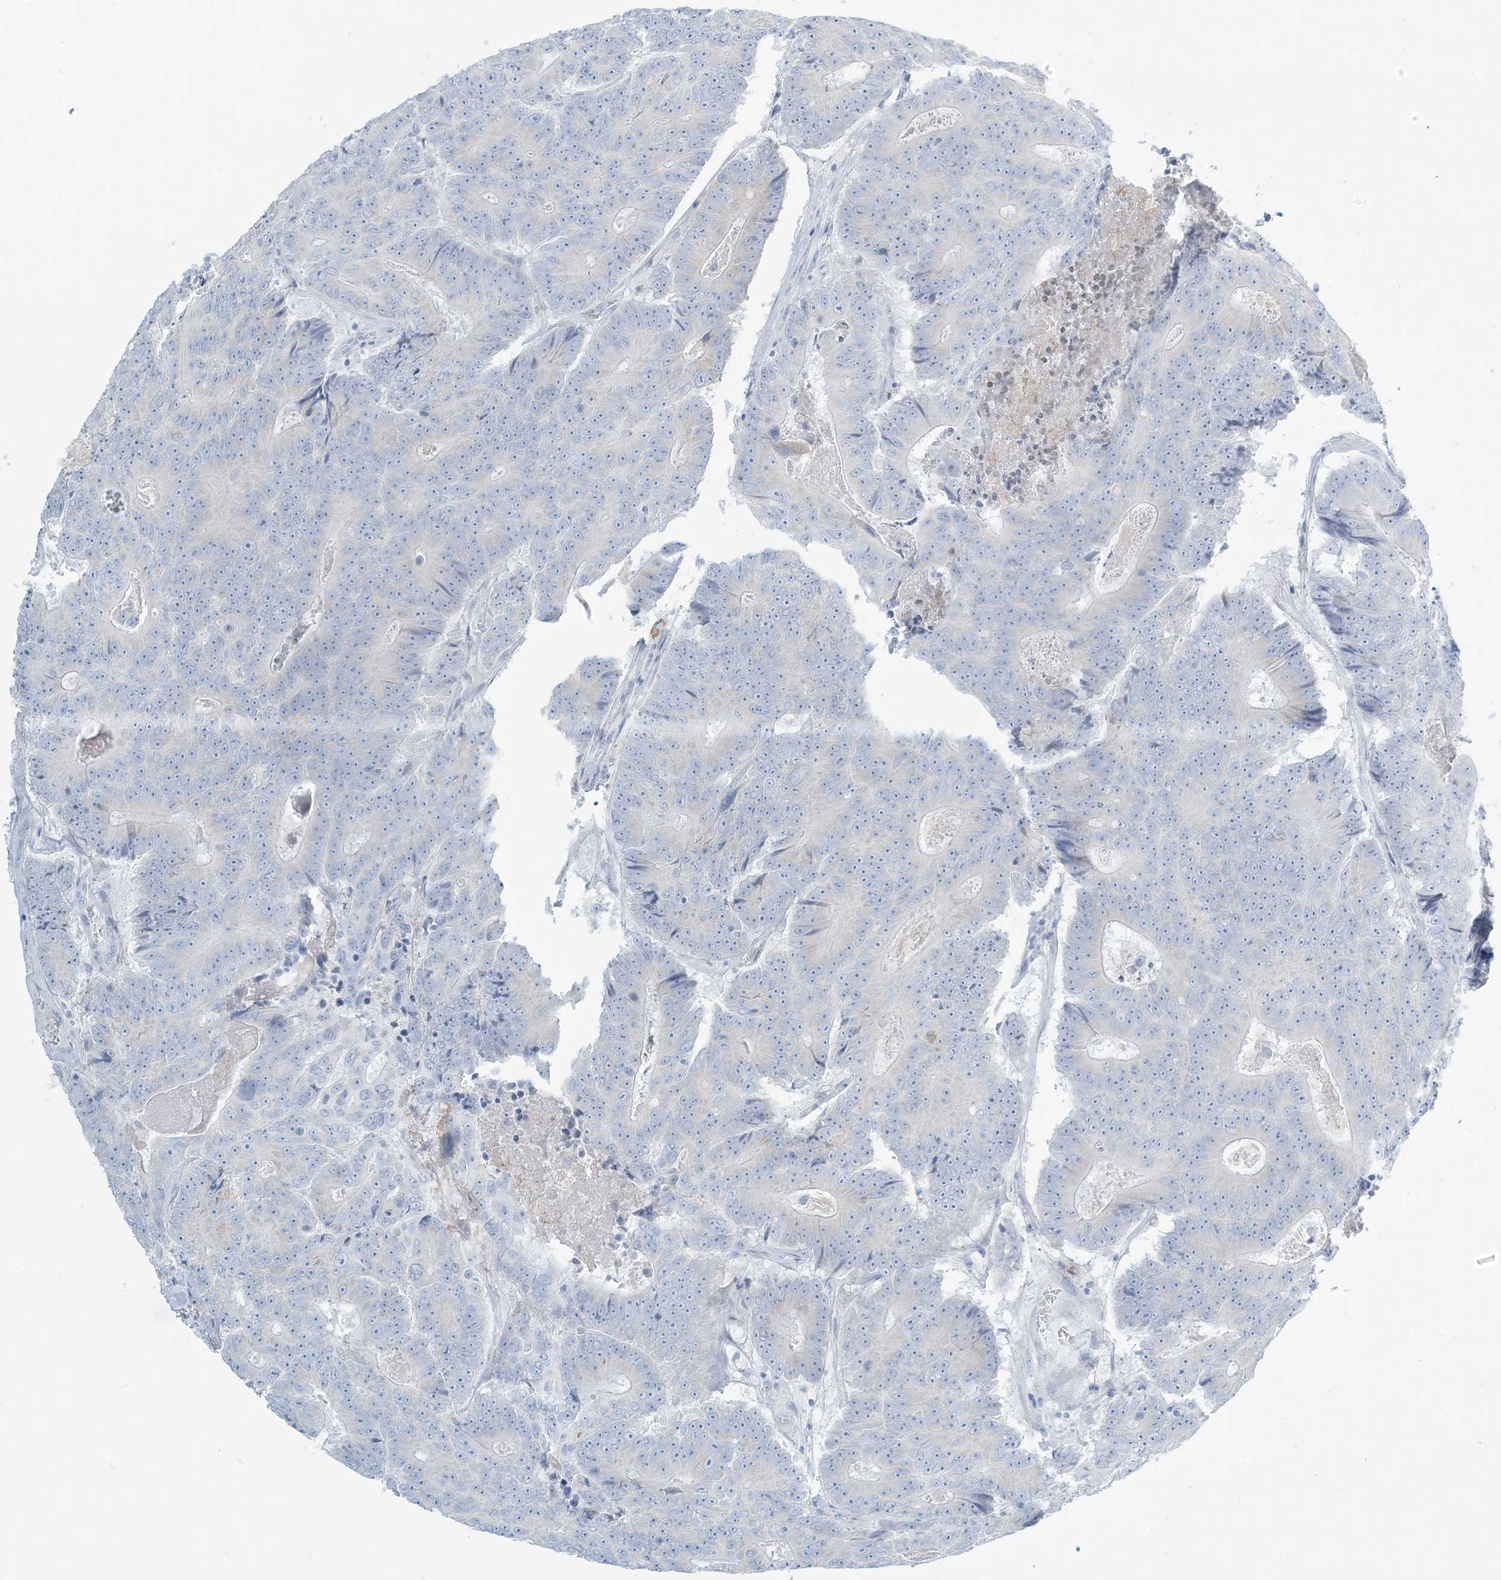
{"staining": {"intensity": "negative", "quantity": "none", "location": "none"}, "tissue": "colorectal cancer", "cell_type": "Tumor cells", "image_type": "cancer", "snomed": [{"axis": "morphology", "description": "Adenocarcinoma, NOS"}, {"axis": "topography", "description": "Colon"}], "caption": "Immunohistochemical staining of colorectal adenocarcinoma reveals no significant expression in tumor cells. Brightfield microscopy of immunohistochemistry stained with DAB (brown) and hematoxylin (blue), captured at high magnification.", "gene": "ZDHHC4", "patient": {"sex": "male", "age": 83}}